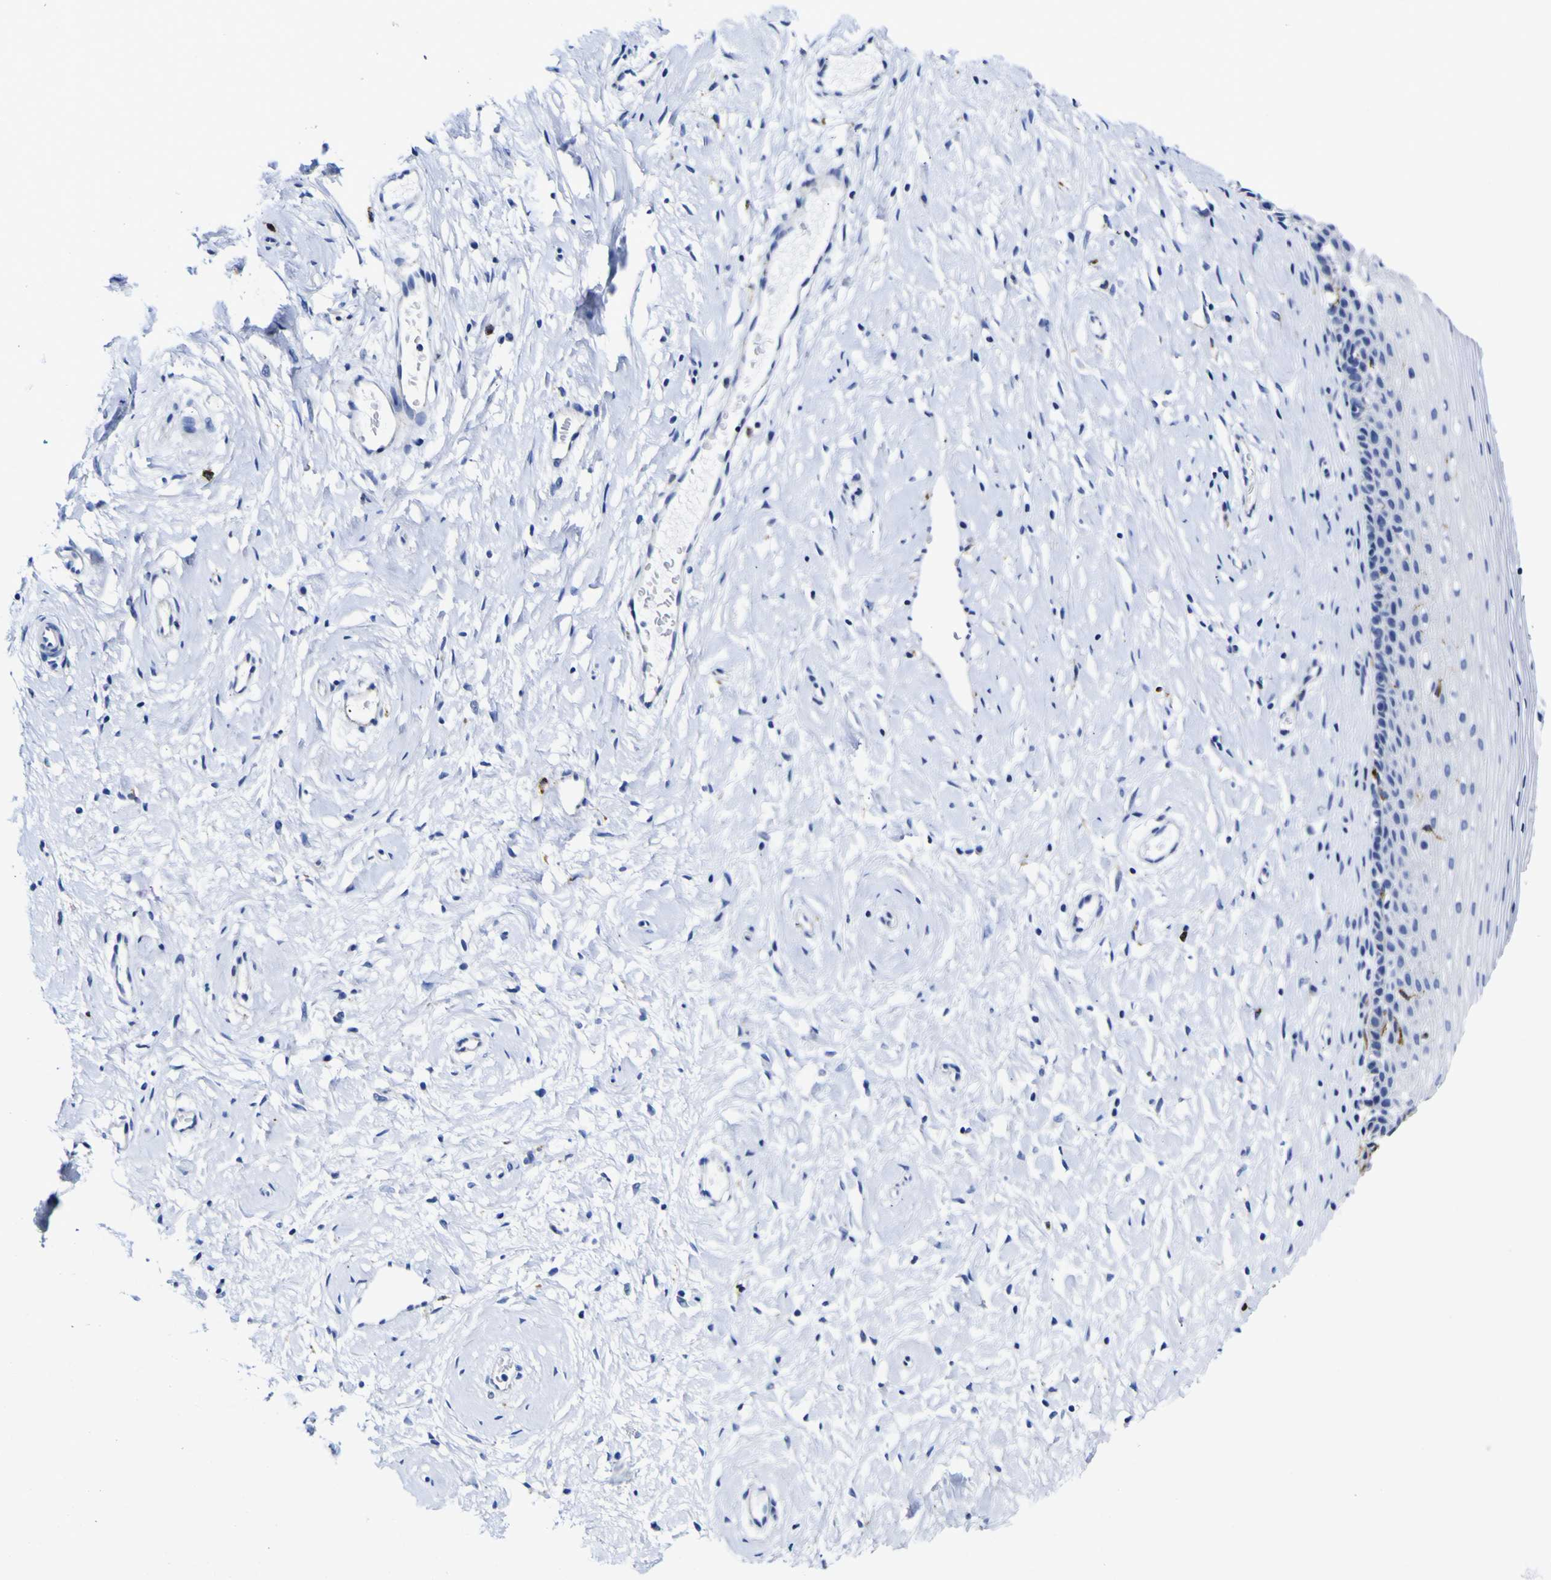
{"staining": {"intensity": "negative", "quantity": "none", "location": "none"}, "tissue": "cervix", "cell_type": "Glandular cells", "image_type": "normal", "snomed": [{"axis": "morphology", "description": "Normal tissue, NOS"}, {"axis": "topography", "description": "Cervix"}], "caption": "A histopathology image of human cervix is negative for staining in glandular cells. (DAB immunohistochemistry with hematoxylin counter stain).", "gene": "HLA", "patient": {"sex": "female", "age": 39}}